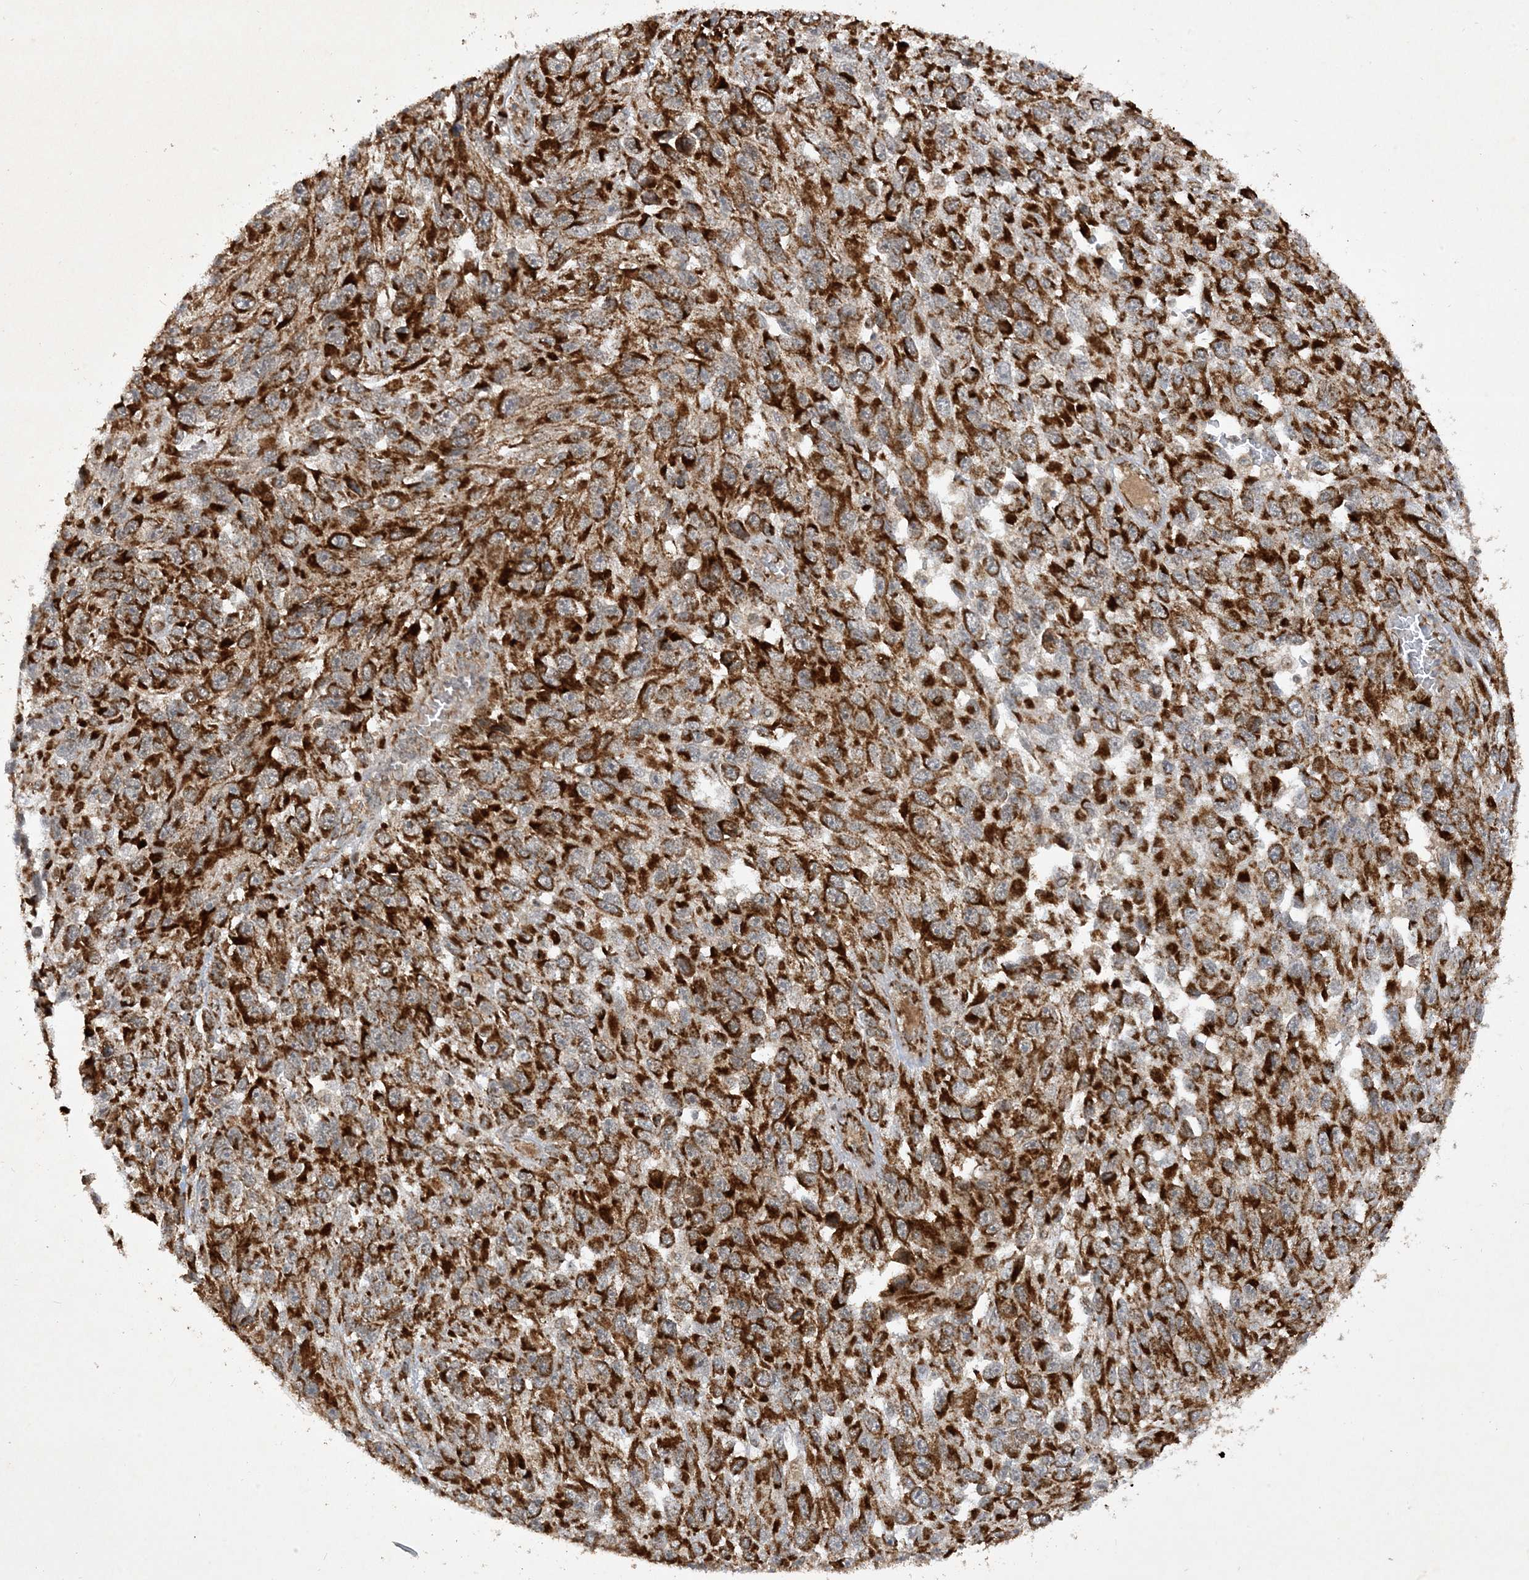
{"staining": {"intensity": "strong", "quantity": ">75%", "location": "cytoplasmic/membranous"}, "tissue": "melanoma", "cell_type": "Tumor cells", "image_type": "cancer", "snomed": [{"axis": "morphology", "description": "Malignant melanoma, NOS"}, {"axis": "topography", "description": "Skin"}], "caption": "Human malignant melanoma stained for a protein (brown) exhibits strong cytoplasmic/membranous positive staining in about >75% of tumor cells.", "gene": "NDUFAF3", "patient": {"sex": "female", "age": 96}}